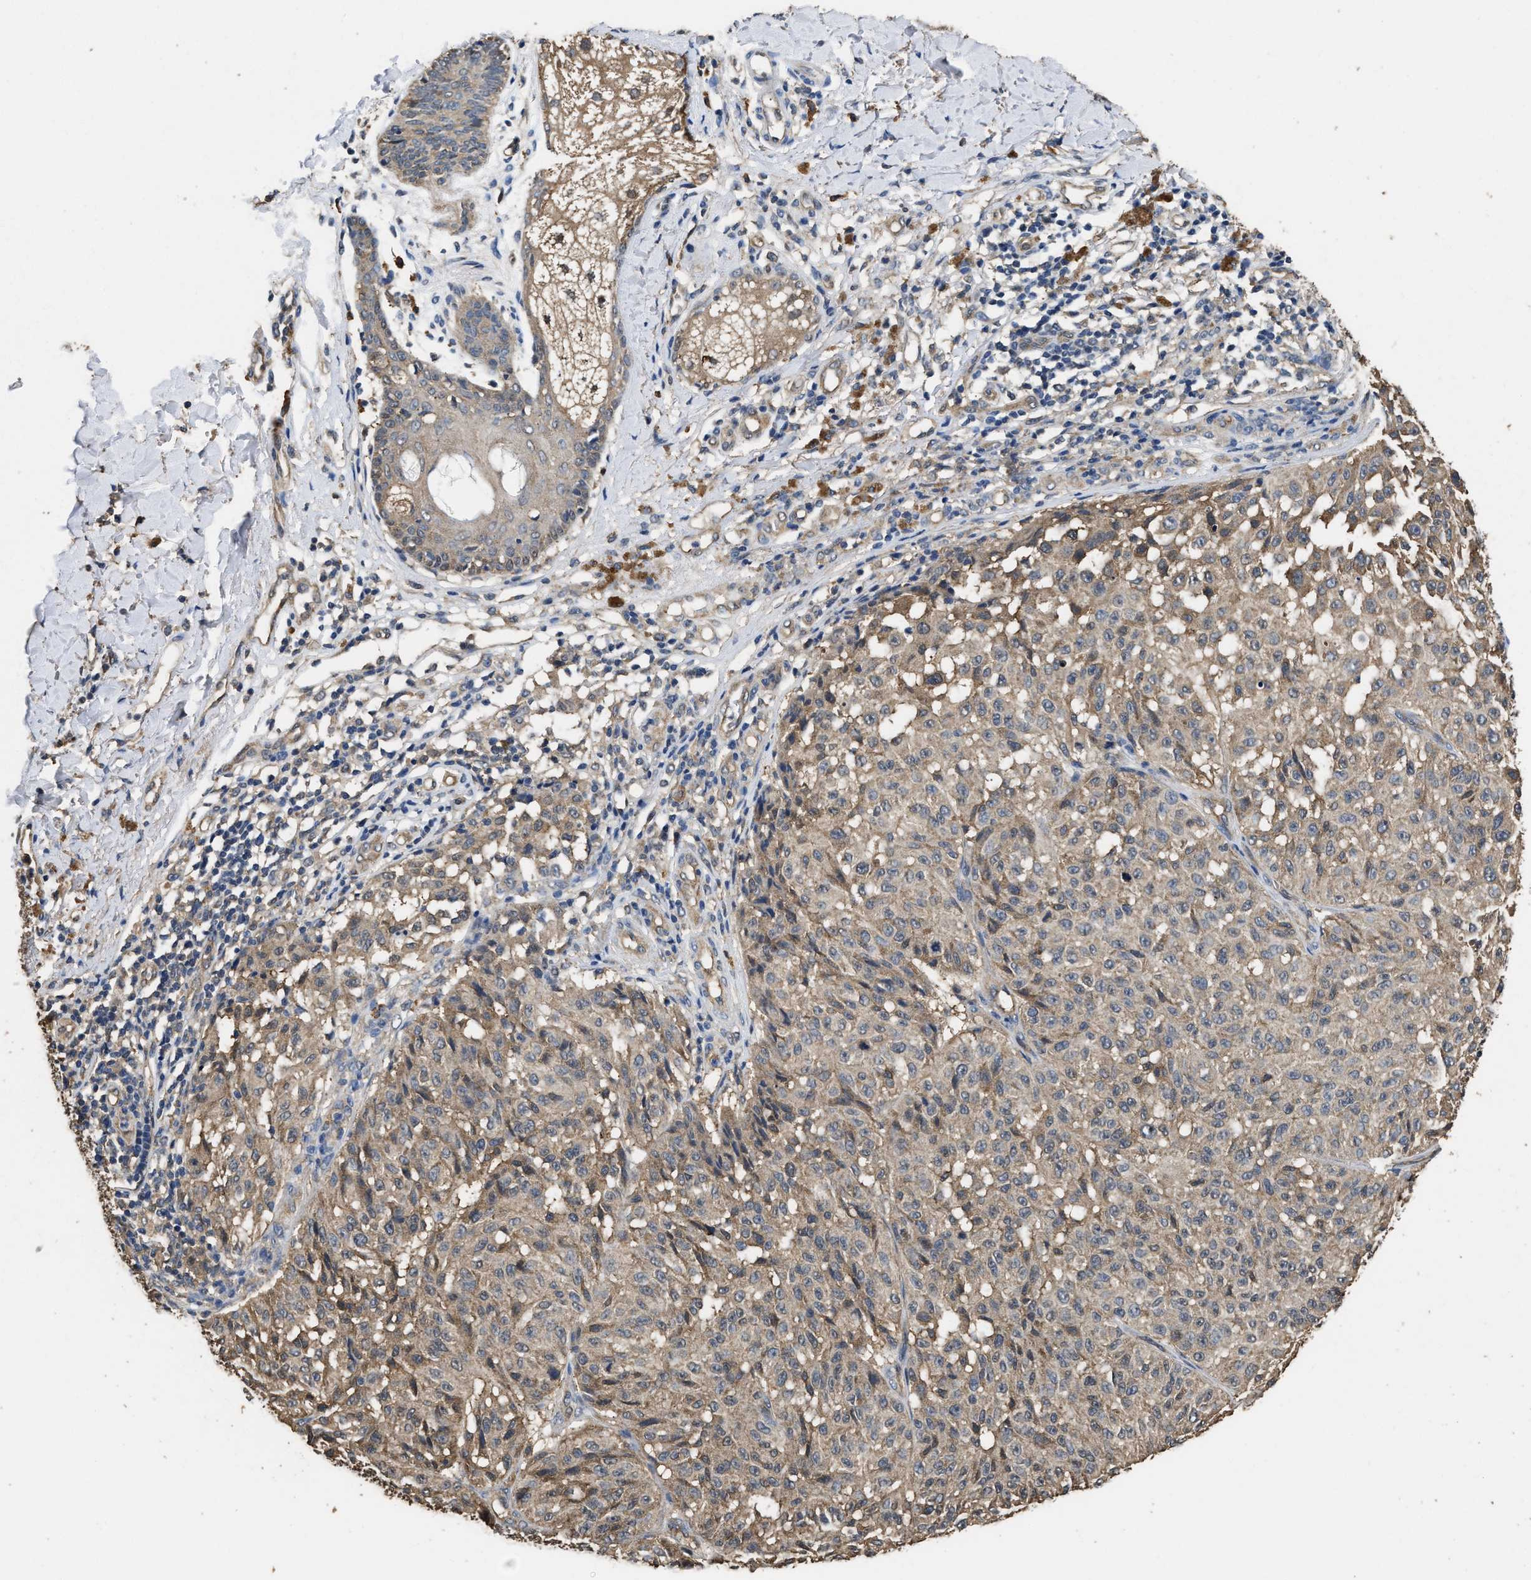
{"staining": {"intensity": "weak", "quantity": ">75%", "location": "cytoplasmic/membranous"}, "tissue": "melanoma", "cell_type": "Tumor cells", "image_type": "cancer", "snomed": [{"axis": "morphology", "description": "Malignant melanoma, NOS"}, {"axis": "topography", "description": "Skin"}], "caption": "Immunohistochemistry (IHC) staining of melanoma, which reveals low levels of weak cytoplasmic/membranous expression in approximately >75% of tumor cells indicating weak cytoplasmic/membranous protein staining. The staining was performed using DAB (brown) for protein detection and nuclei were counterstained in hematoxylin (blue).", "gene": "YWHAE", "patient": {"sex": "female", "age": 46}}